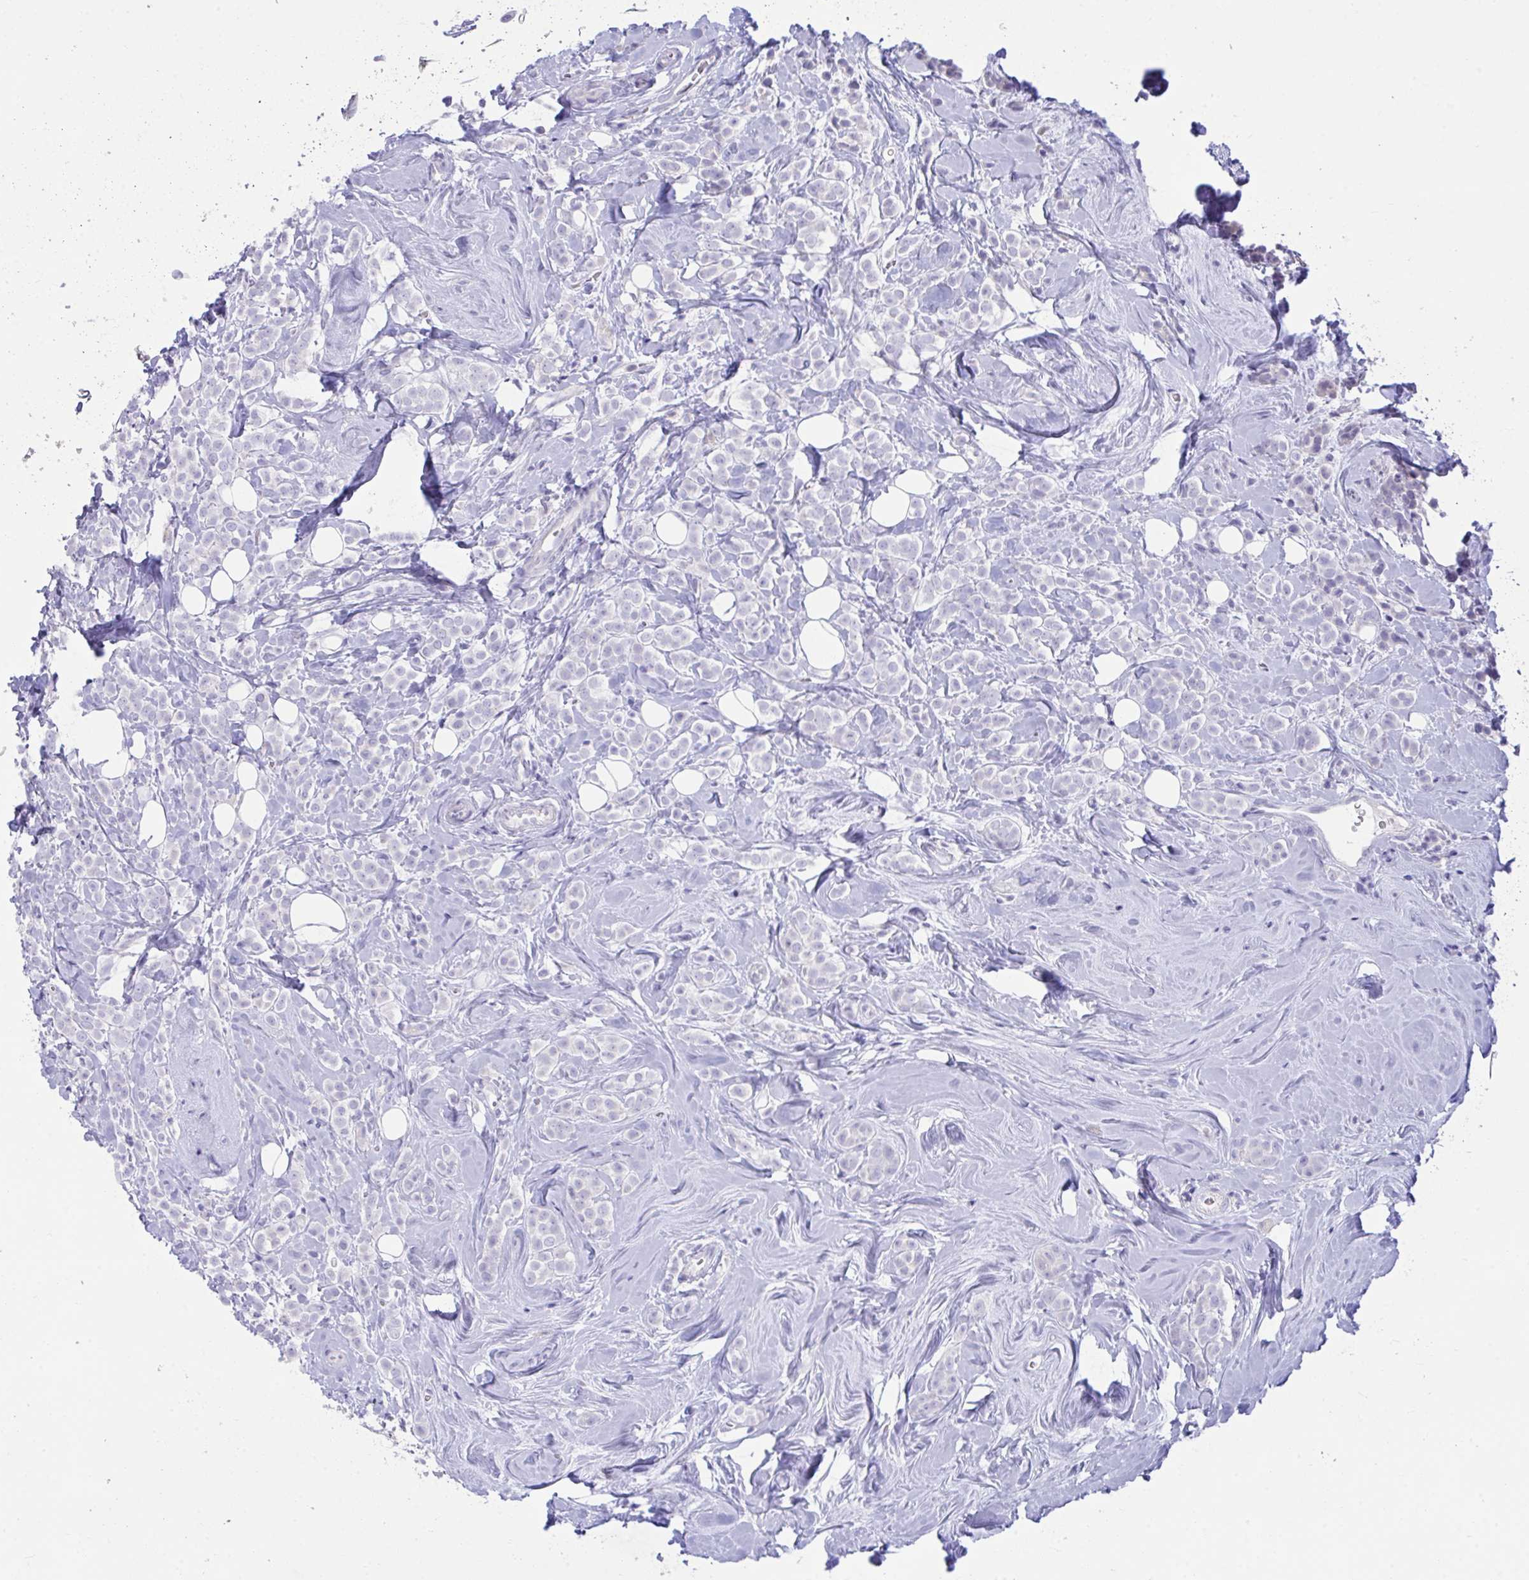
{"staining": {"intensity": "negative", "quantity": "none", "location": "none"}, "tissue": "breast cancer", "cell_type": "Tumor cells", "image_type": "cancer", "snomed": [{"axis": "morphology", "description": "Lobular carcinoma"}, {"axis": "topography", "description": "Breast"}], "caption": "Immunohistochemical staining of human breast lobular carcinoma shows no significant positivity in tumor cells.", "gene": "PLEKHH1", "patient": {"sex": "female", "age": 49}}